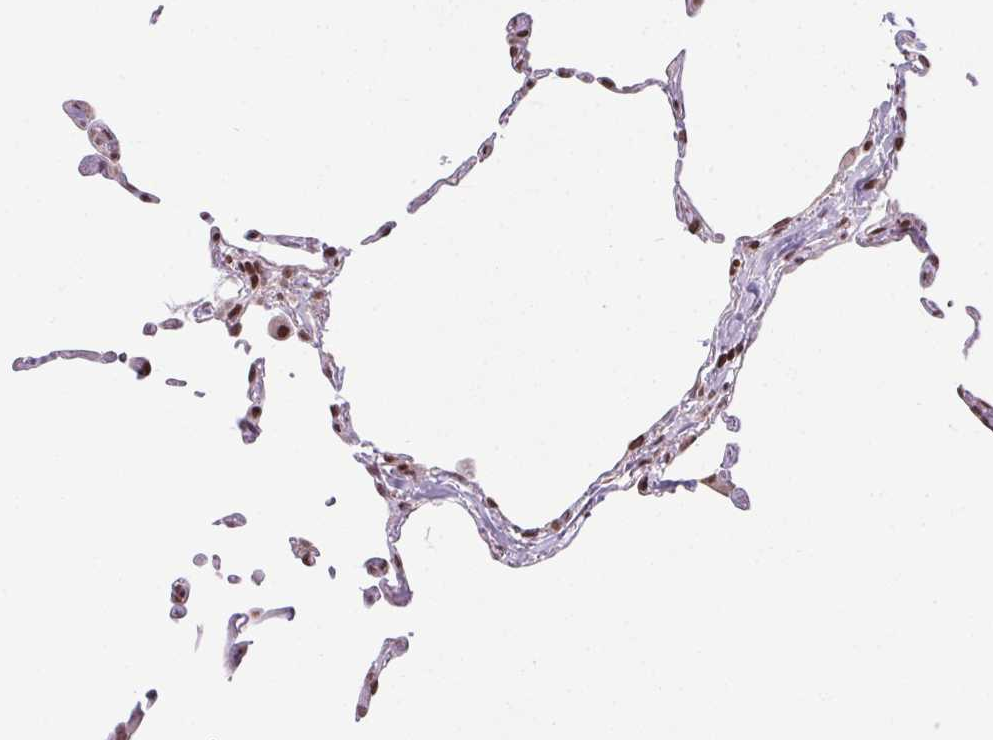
{"staining": {"intensity": "moderate", "quantity": "25%-75%", "location": "nuclear"}, "tissue": "lung", "cell_type": "Alveolar cells", "image_type": "normal", "snomed": [{"axis": "morphology", "description": "Normal tissue, NOS"}, {"axis": "topography", "description": "Lung"}], "caption": "Immunohistochemical staining of normal lung exhibits medium levels of moderate nuclear positivity in about 25%-75% of alveolar cells.", "gene": "RNF181", "patient": {"sex": "female", "age": 57}}